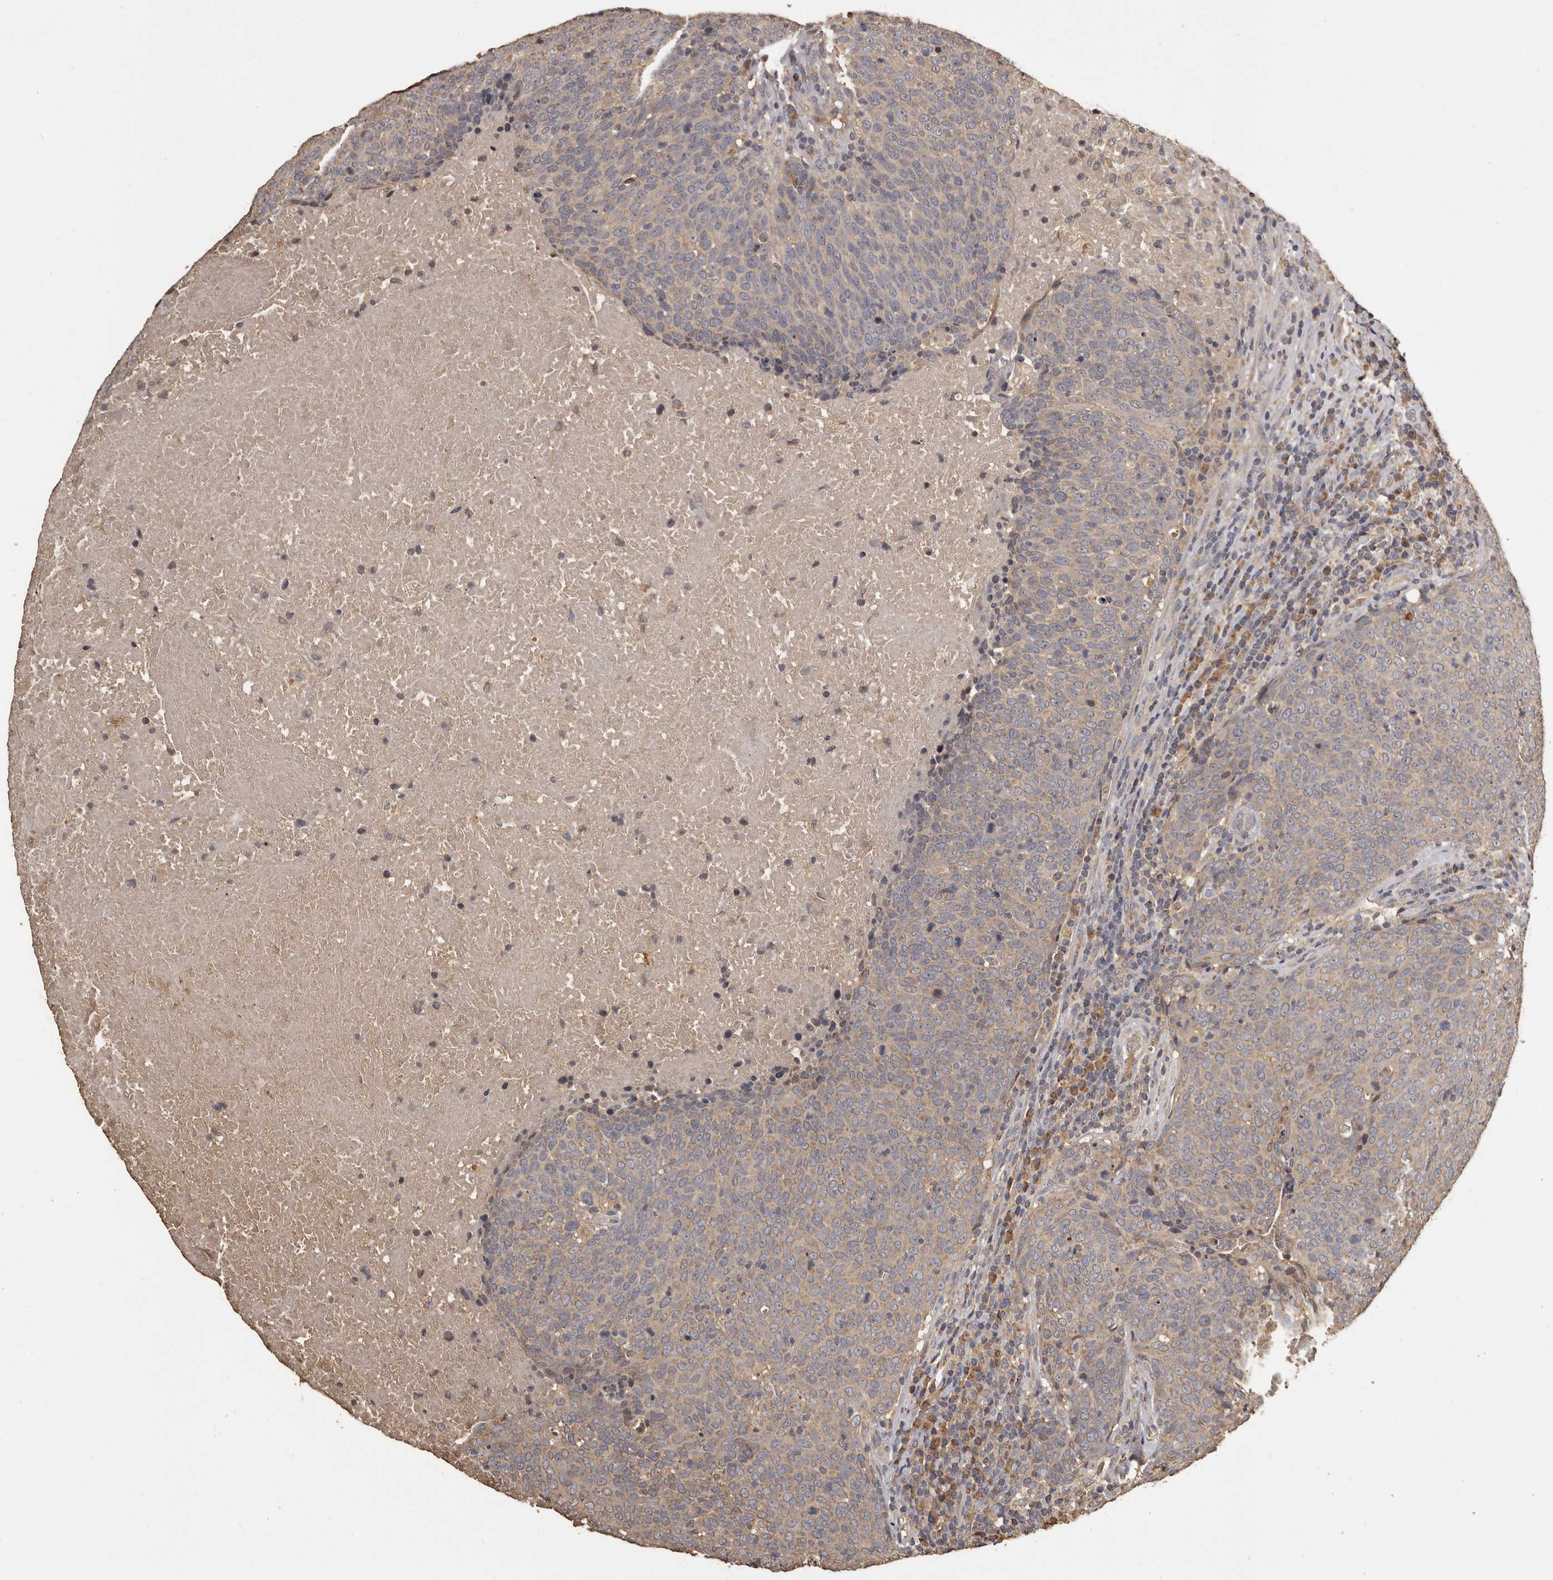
{"staining": {"intensity": "weak", "quantity": ">75%", "location": "cytoplasmic/membranous"}, "tissue": "head and neck cancer", "cell_type": "Tumor cells", "image_type": "cancer", "snomed": [{"axis": "morphology", "description": "Squamous cell carcinoma, NOS"}, {"axis": "morphology", "description": "Squamous cell carcinoma, metastatic, NOS"}, {"axis": "topography", "description": "Lymph node"}, {"axis": "topography", "description": "Head-Neck"}], "caption": "A micrograph of human metastatic squamous cell carcinoma (head and neck) stained for a protein demonstrates weak cytoplasmic/membranous brown staining in tumor cells.", "gene": "MGAT5", "patient": {"sex": "male", "age": 62}}